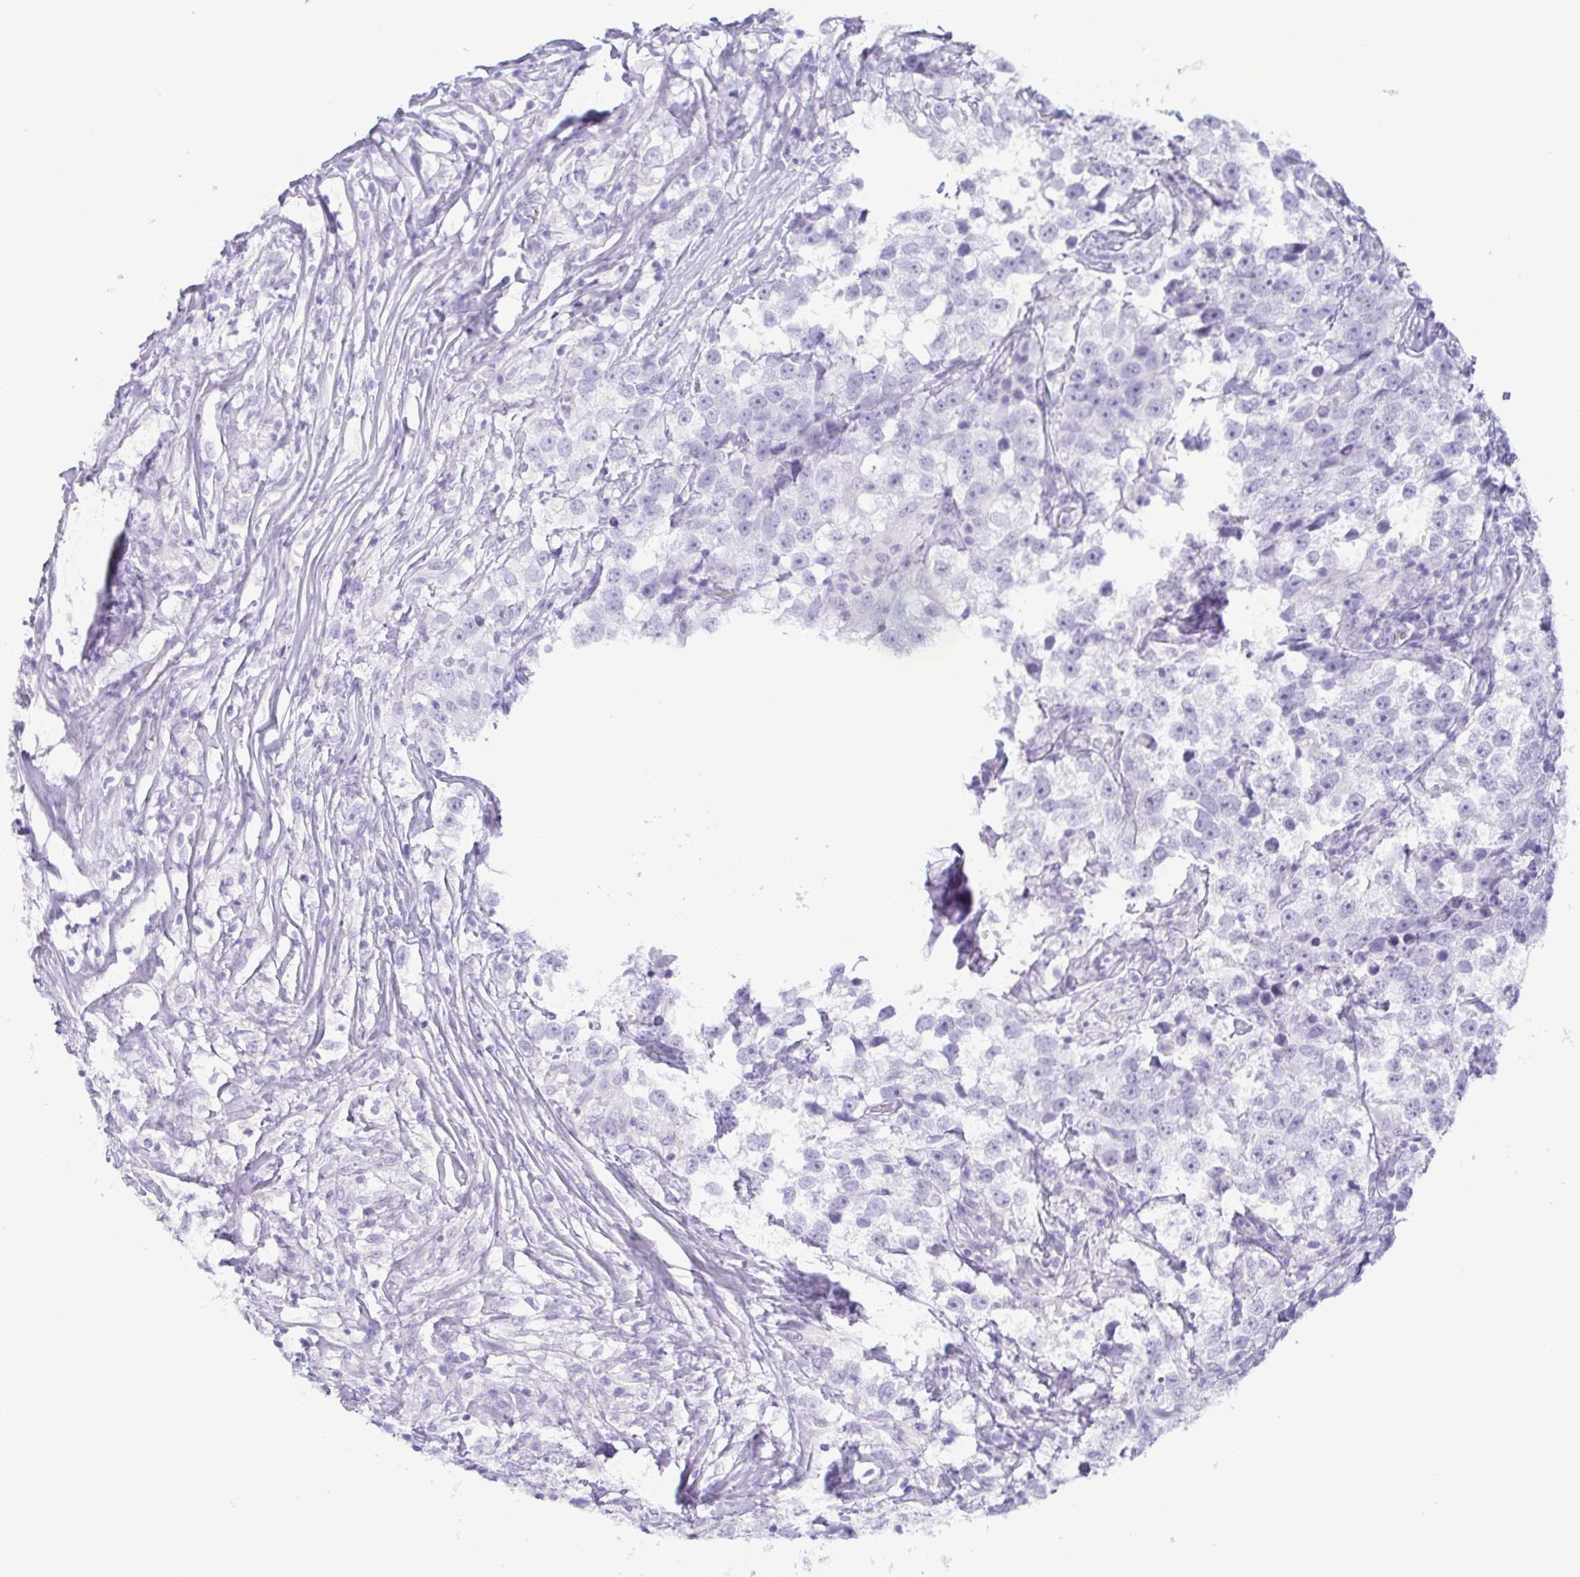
{"staining": {"intensity": "negative", "quantity": "none", "location": "none"}, "tissue": "testis cancer", "cell_type": "Tumor cells", "image_type": "cancer", "snomed": [{"axis": "morphology", "description": "Seminoma, NOS"}, {"axis": "topography", "description": "Testis"}], "caption": "The immunohistochemistry (IHC) histopathology image has no significant expression in tumor cells of testis cancer tissue.", "gene": "LTF", "patient": {"sex": "male", "age": 46}}